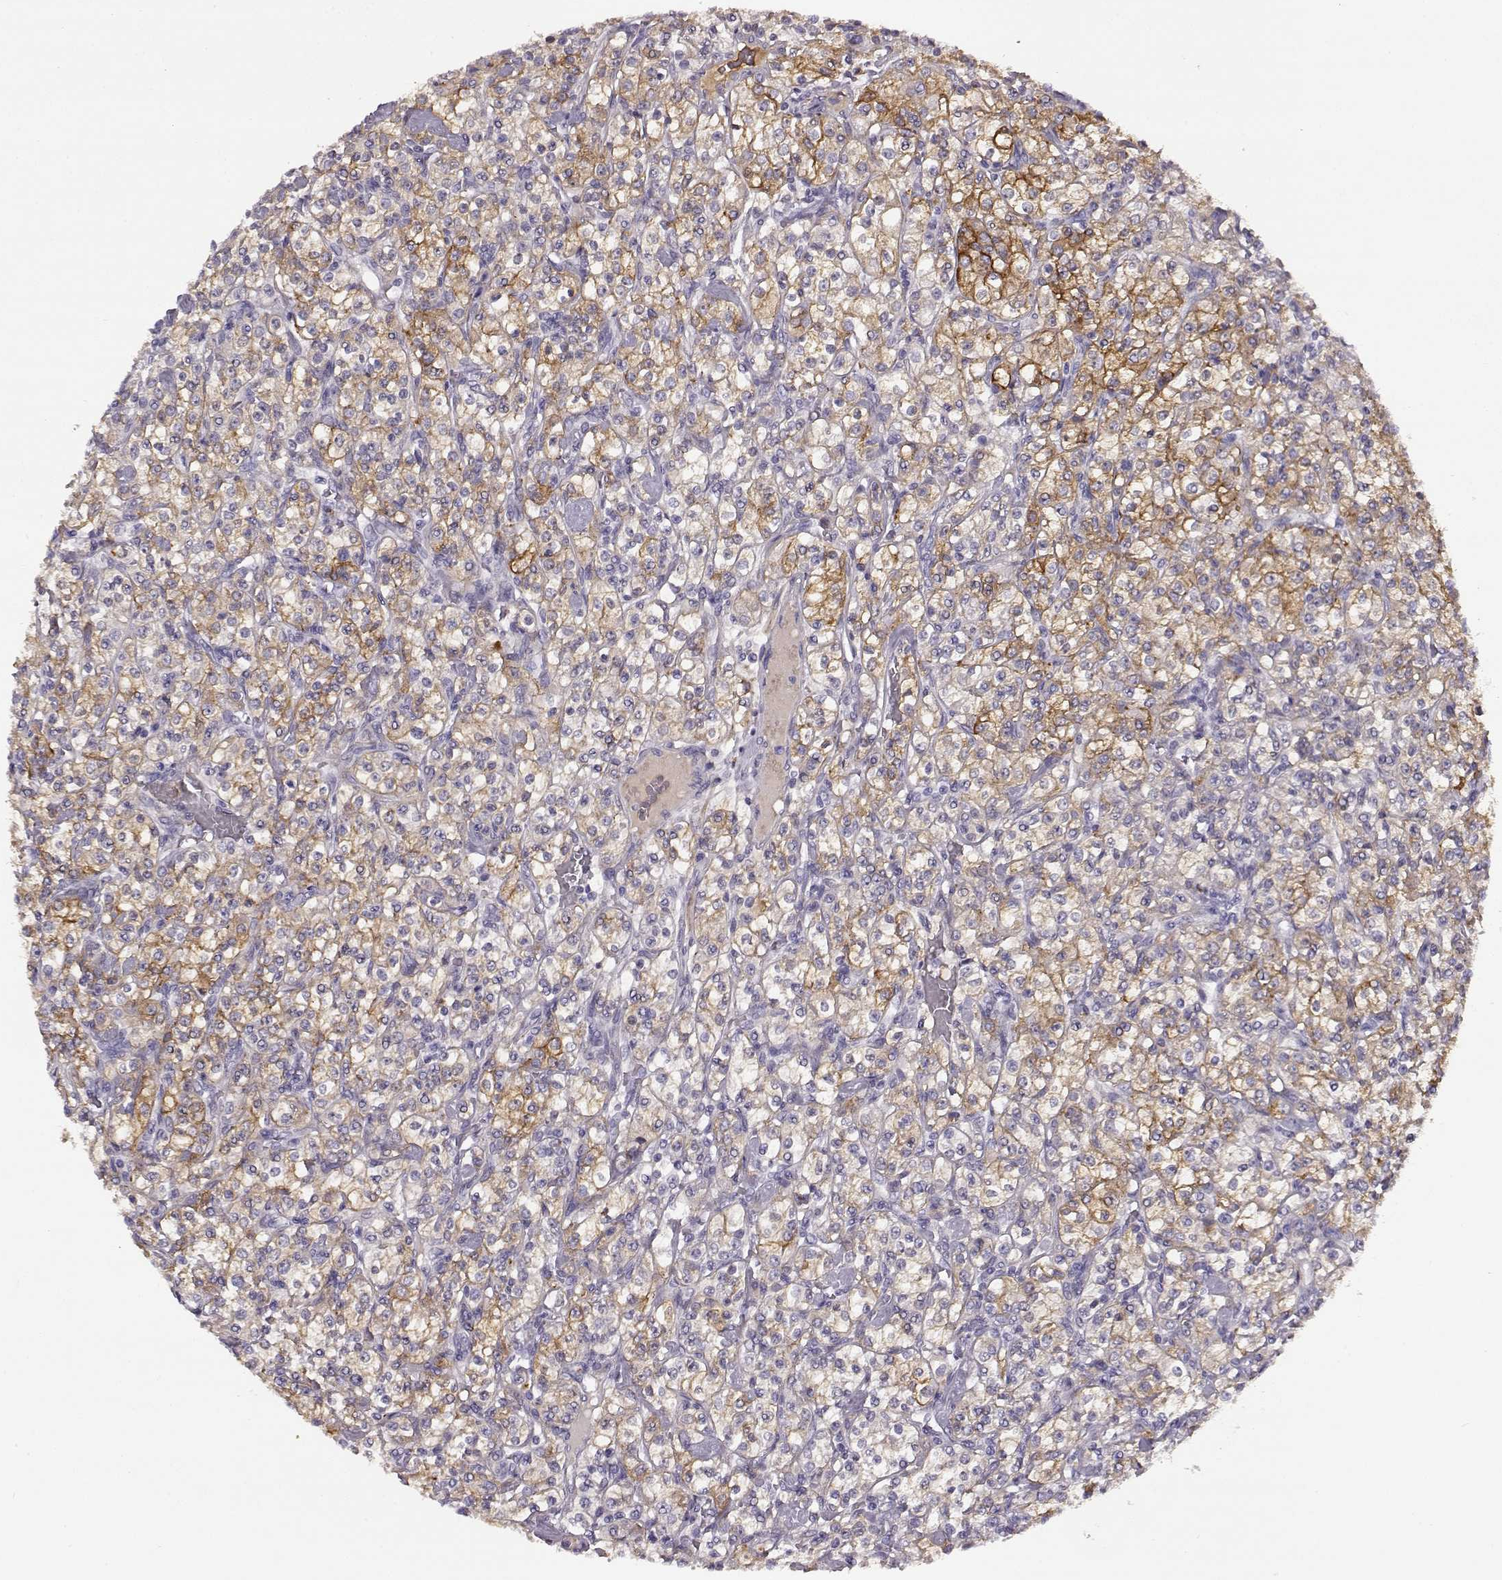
{"staining": {"intensity": "moderate", "quantity": "25%-75%", "location": "cytoplasmic/membranous"}, "tissue": "renal cancer", "cell_type": "Tumor cells", "image_type": "cancer", "snomed": [{"axis": "morphology", "description": "Adenocarcinoma, NOS"}, {"axis": "topography", "description": "Kidney"}], "caption": "Tumor cells display medium levels of moderate cytoplasmic/membranous positivity in approximately 25%-75% of cells in human renal cancer.", "gene": "TRIM69", "patient": {"sex": "male", "age": 77}}